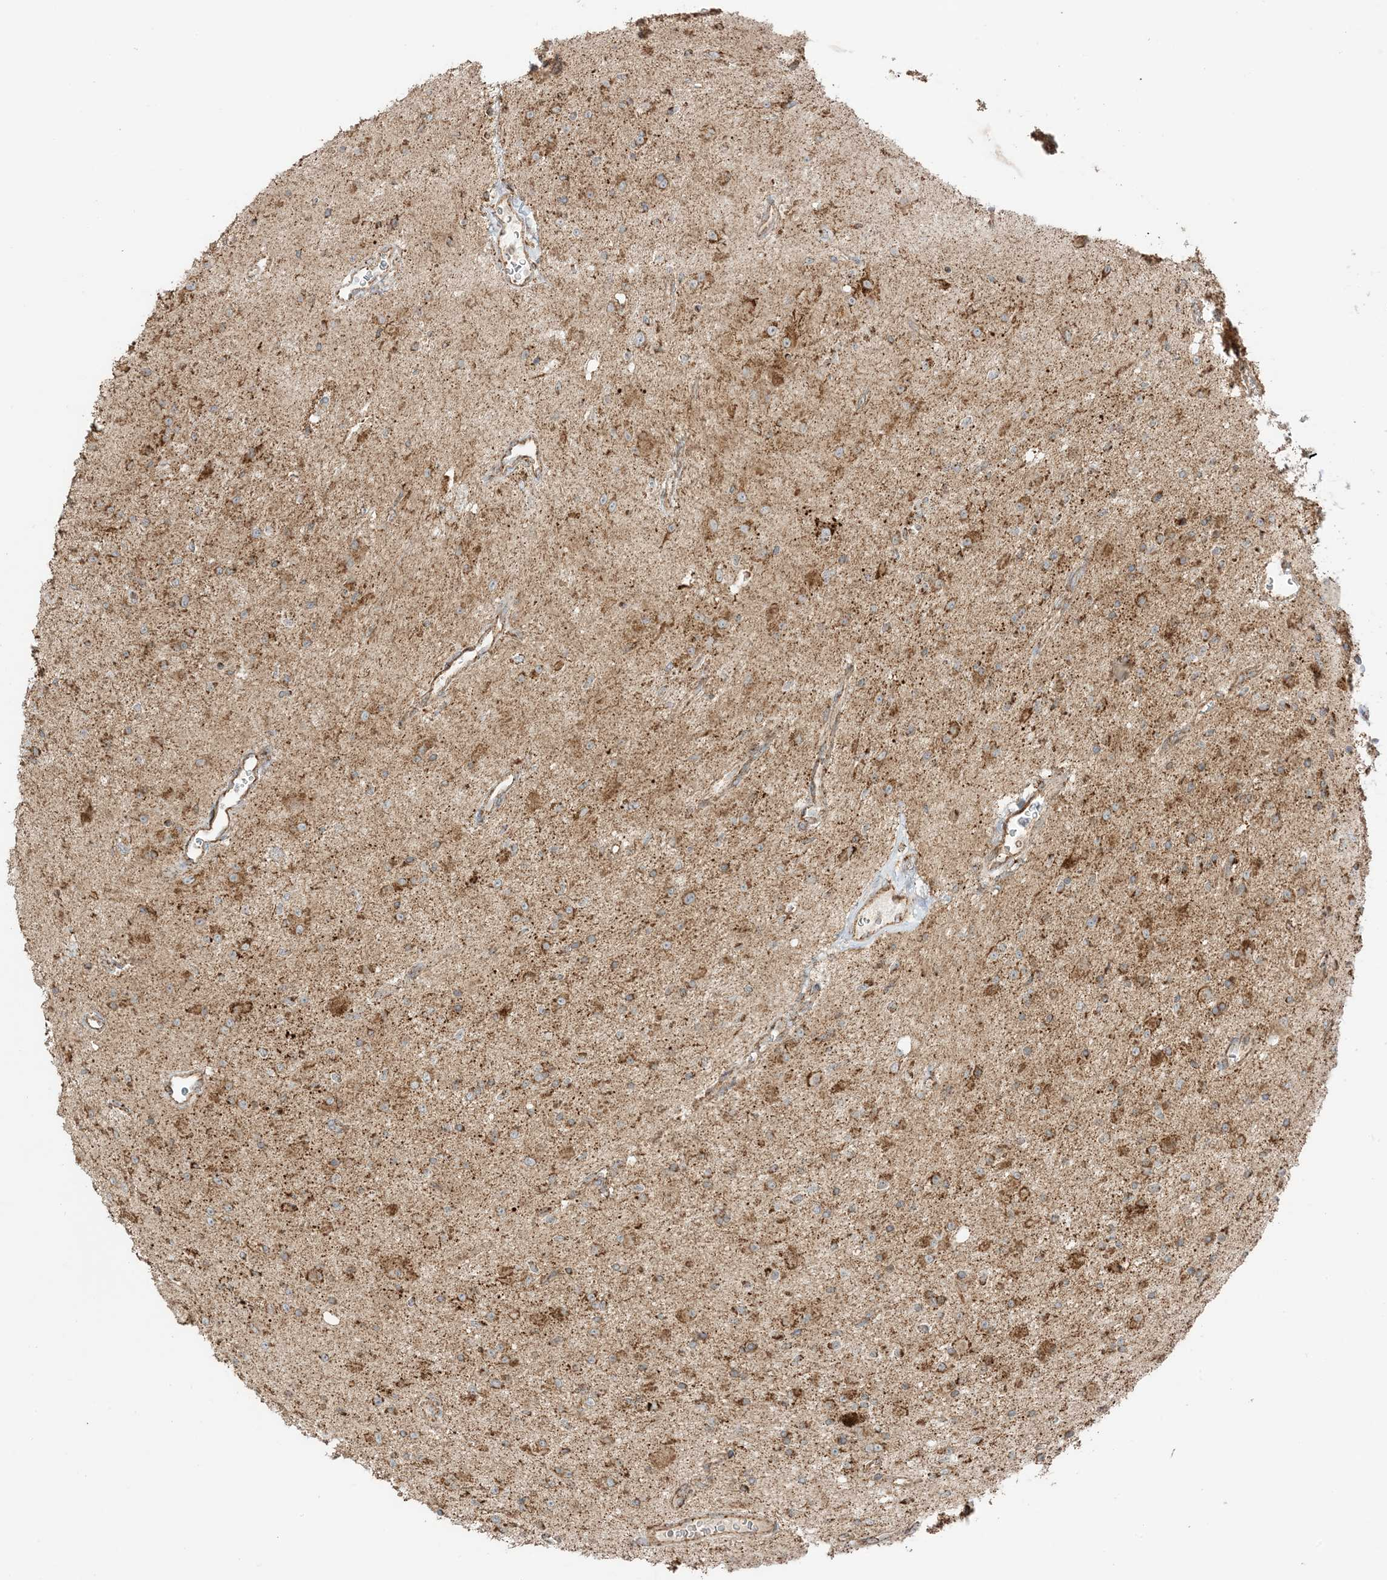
{"staining": {"intensity": "moderate", "quantity": ">75%", "location": "cytoplasmic/membranous"}, "tissue": "glioma", "cell_type": "Tumor cells", "image_type": "cancer", "snomed": [{"axis": "morphology", "description": "Glioma, malignant, High grade"}, {"axis": "topography", "description": "Brain"}], "caption": "There is medium levels of moderate cytoplasmic/membranous staining in tumor cells of glioma, as demonstrated by immunohistochemical staining (brown color).", "gene": "N4BP3", "patient": {"sex": "male", "age": 34}}